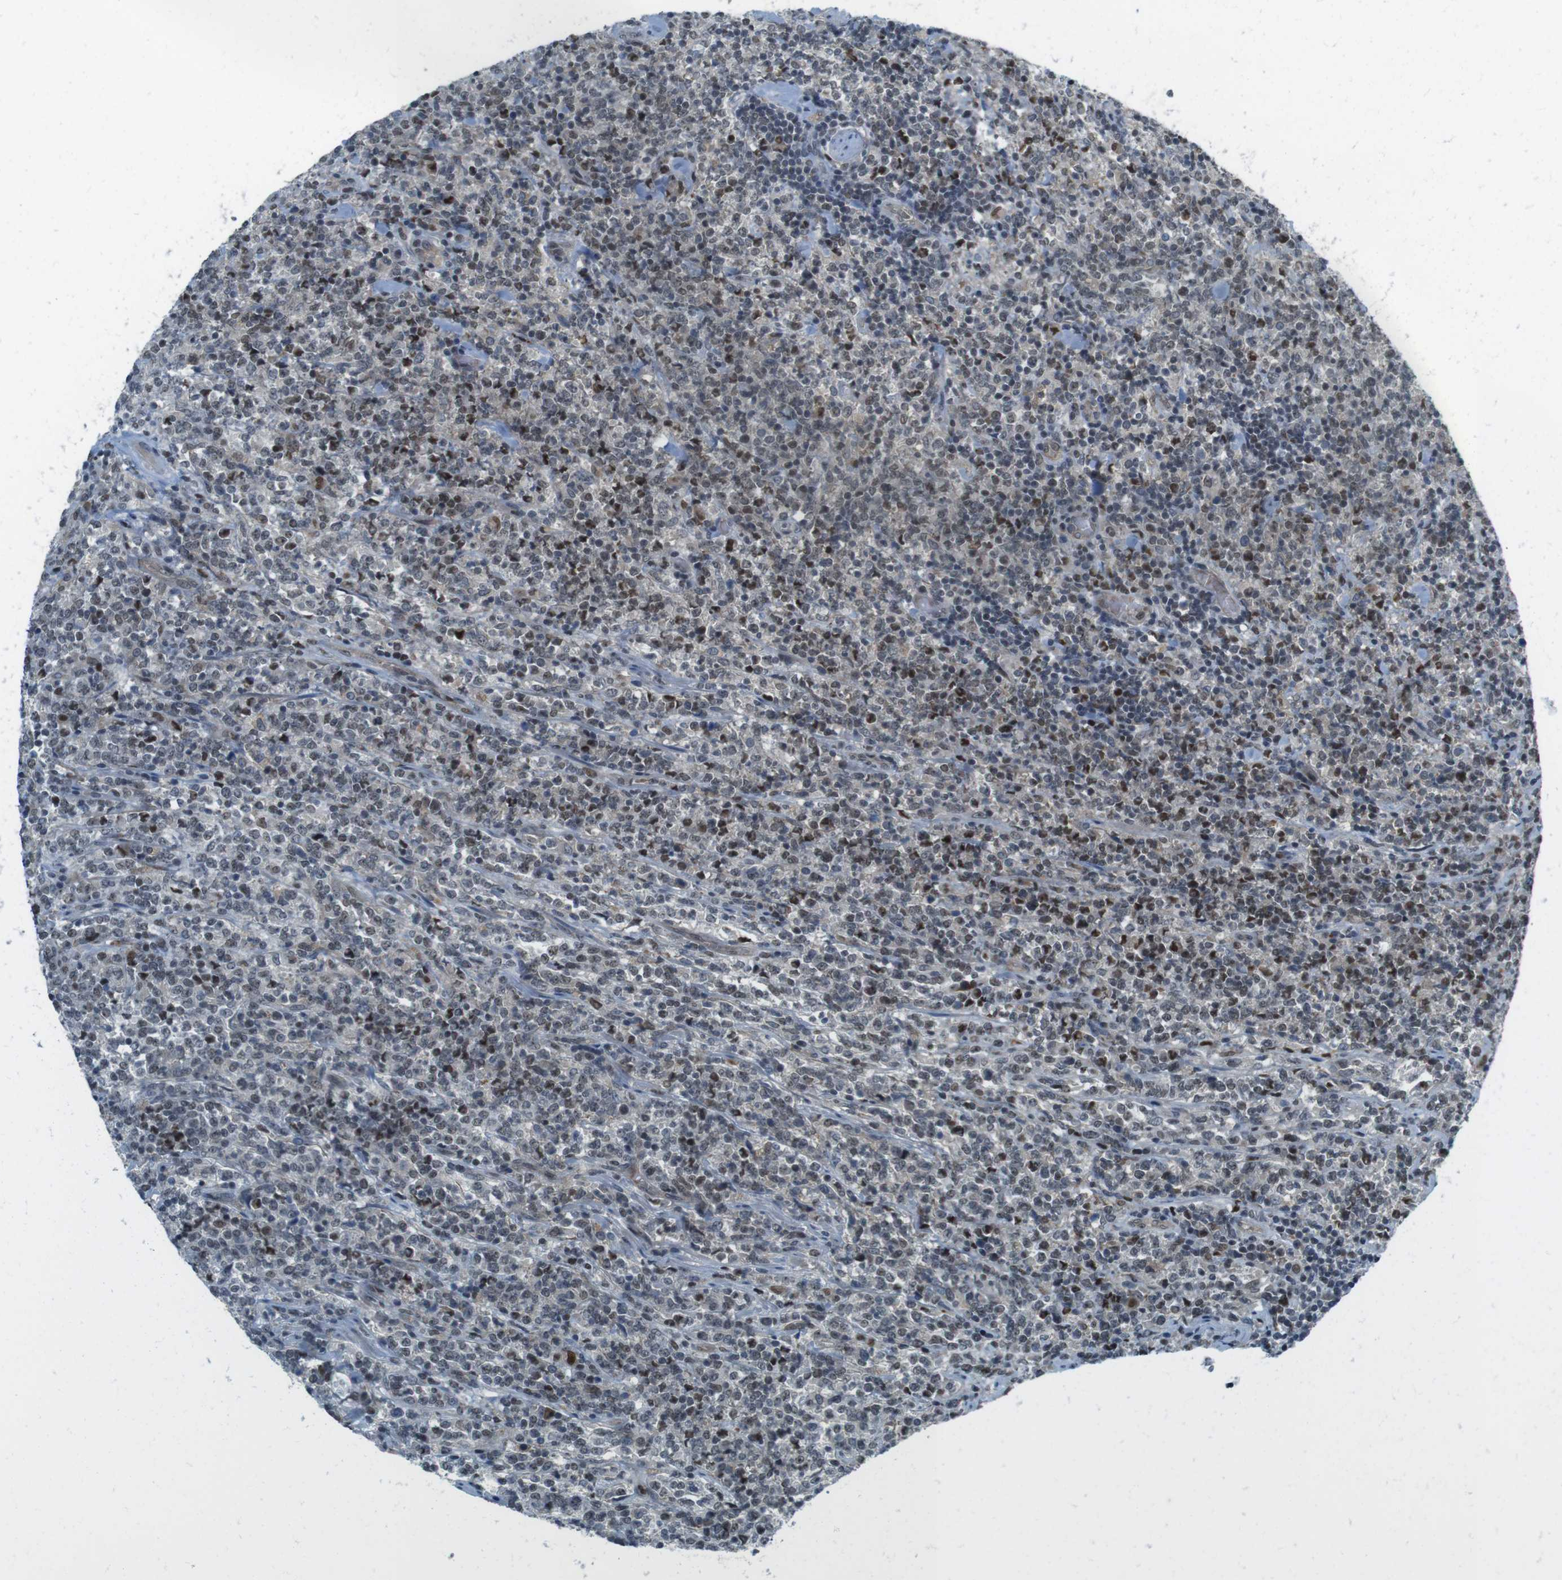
{"staining": {"intensity": "weak", "quantity": "25%-75%", "location": "nuclear"}, "tissue": "lymphoma", "cell_type": "Tumor cells", "image_type": "cancer", "snomed": [{"axis": "morphology", "description": "Malignant lymphoma, non-Hodgkin's type, High grade"}, {"axis": "topography", "description": "Soft tissue"}], "caption": "Protein analysis of lymphoma tissue demonstrates weak nuclear positivity in approximately 25%-75% of tumor cells.", "gene": "MAPKAPK5", "patient": {"sex": "male", "age": 18}}